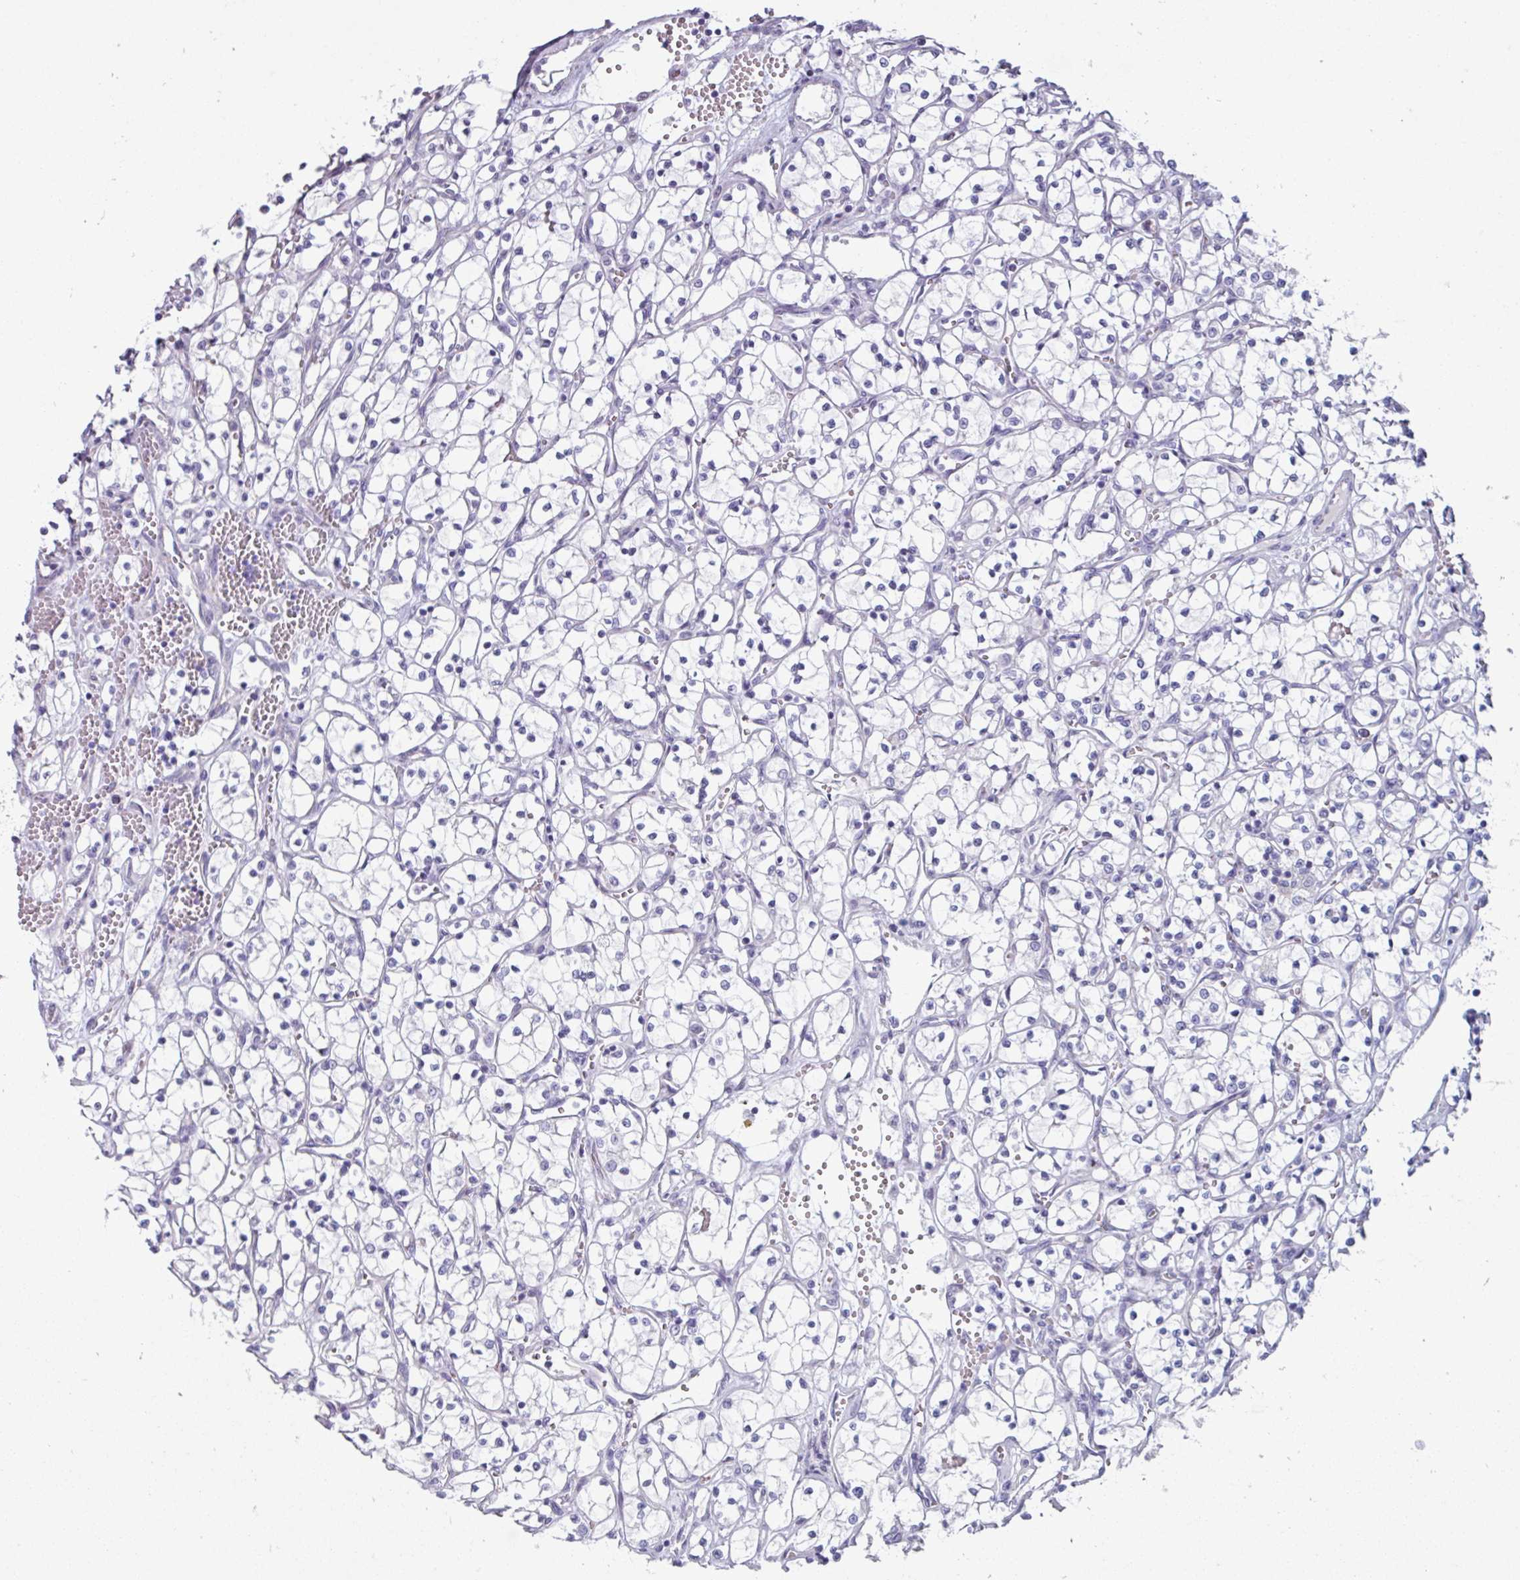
{"staining": {"intensity": "negative", "quantity": "none", "location": "none"}, "tissue": "renal cancer", "cell_type": "Tumor cells", "image_type": "cancer", "snomed": [{"axis": "morphology", "description": "Adenocarcinoma, NOS"}, {"axis": "topography", "description": "Kidney"}], "caption": "This is an immunohistochemistry (IHC) micrograph of renal cancer. There is no positivity in tumor cells.", "gene": "ADGRE1", "patient": {"sex": "female", "age": 69}}